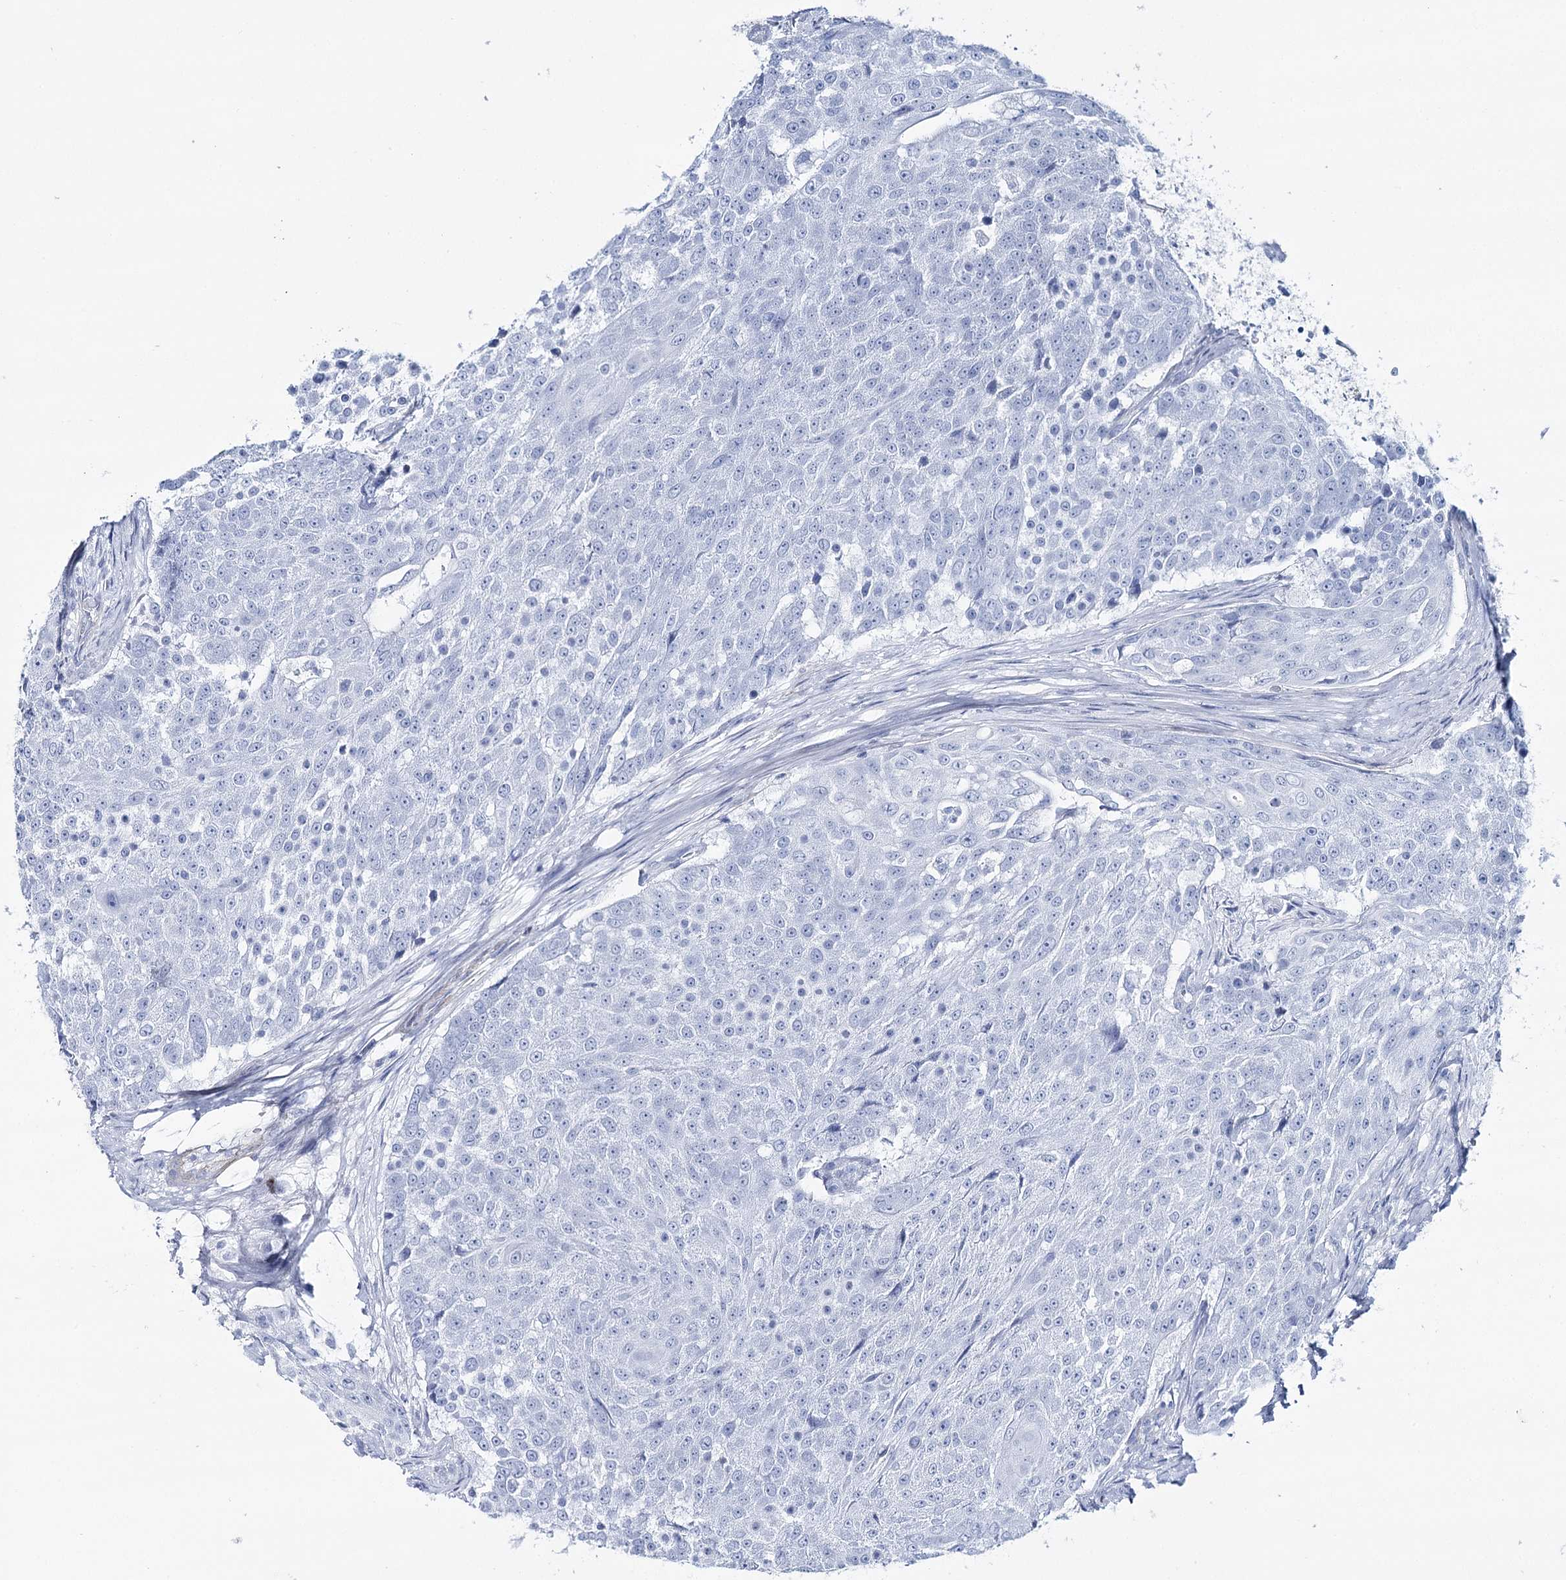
{"staining": {"intensity": "negative", "quantity": "none", "location": "none"}, "tissue": "urothelial cancer", "cell_type": "Tumor cells", "image_type": "cancer", "snomed": [{"axis": "morphology", "description": "Urothelial carcinoma, High grade"}, {"axis": "topography", "description": "Urinary bladder"}], "caption": "Immunohistochemistry (IHC) micrograph of neoplastic tissue: urothelial cancer stained with DAB (3,3'-diaminobenzidine) demonstrates no significant protein expression in tumor cells. (Brightfield microscopy of DAB IHC at high magnification).", "gene": "CSN3", "patient": {"sex": "female", "age": 63}}